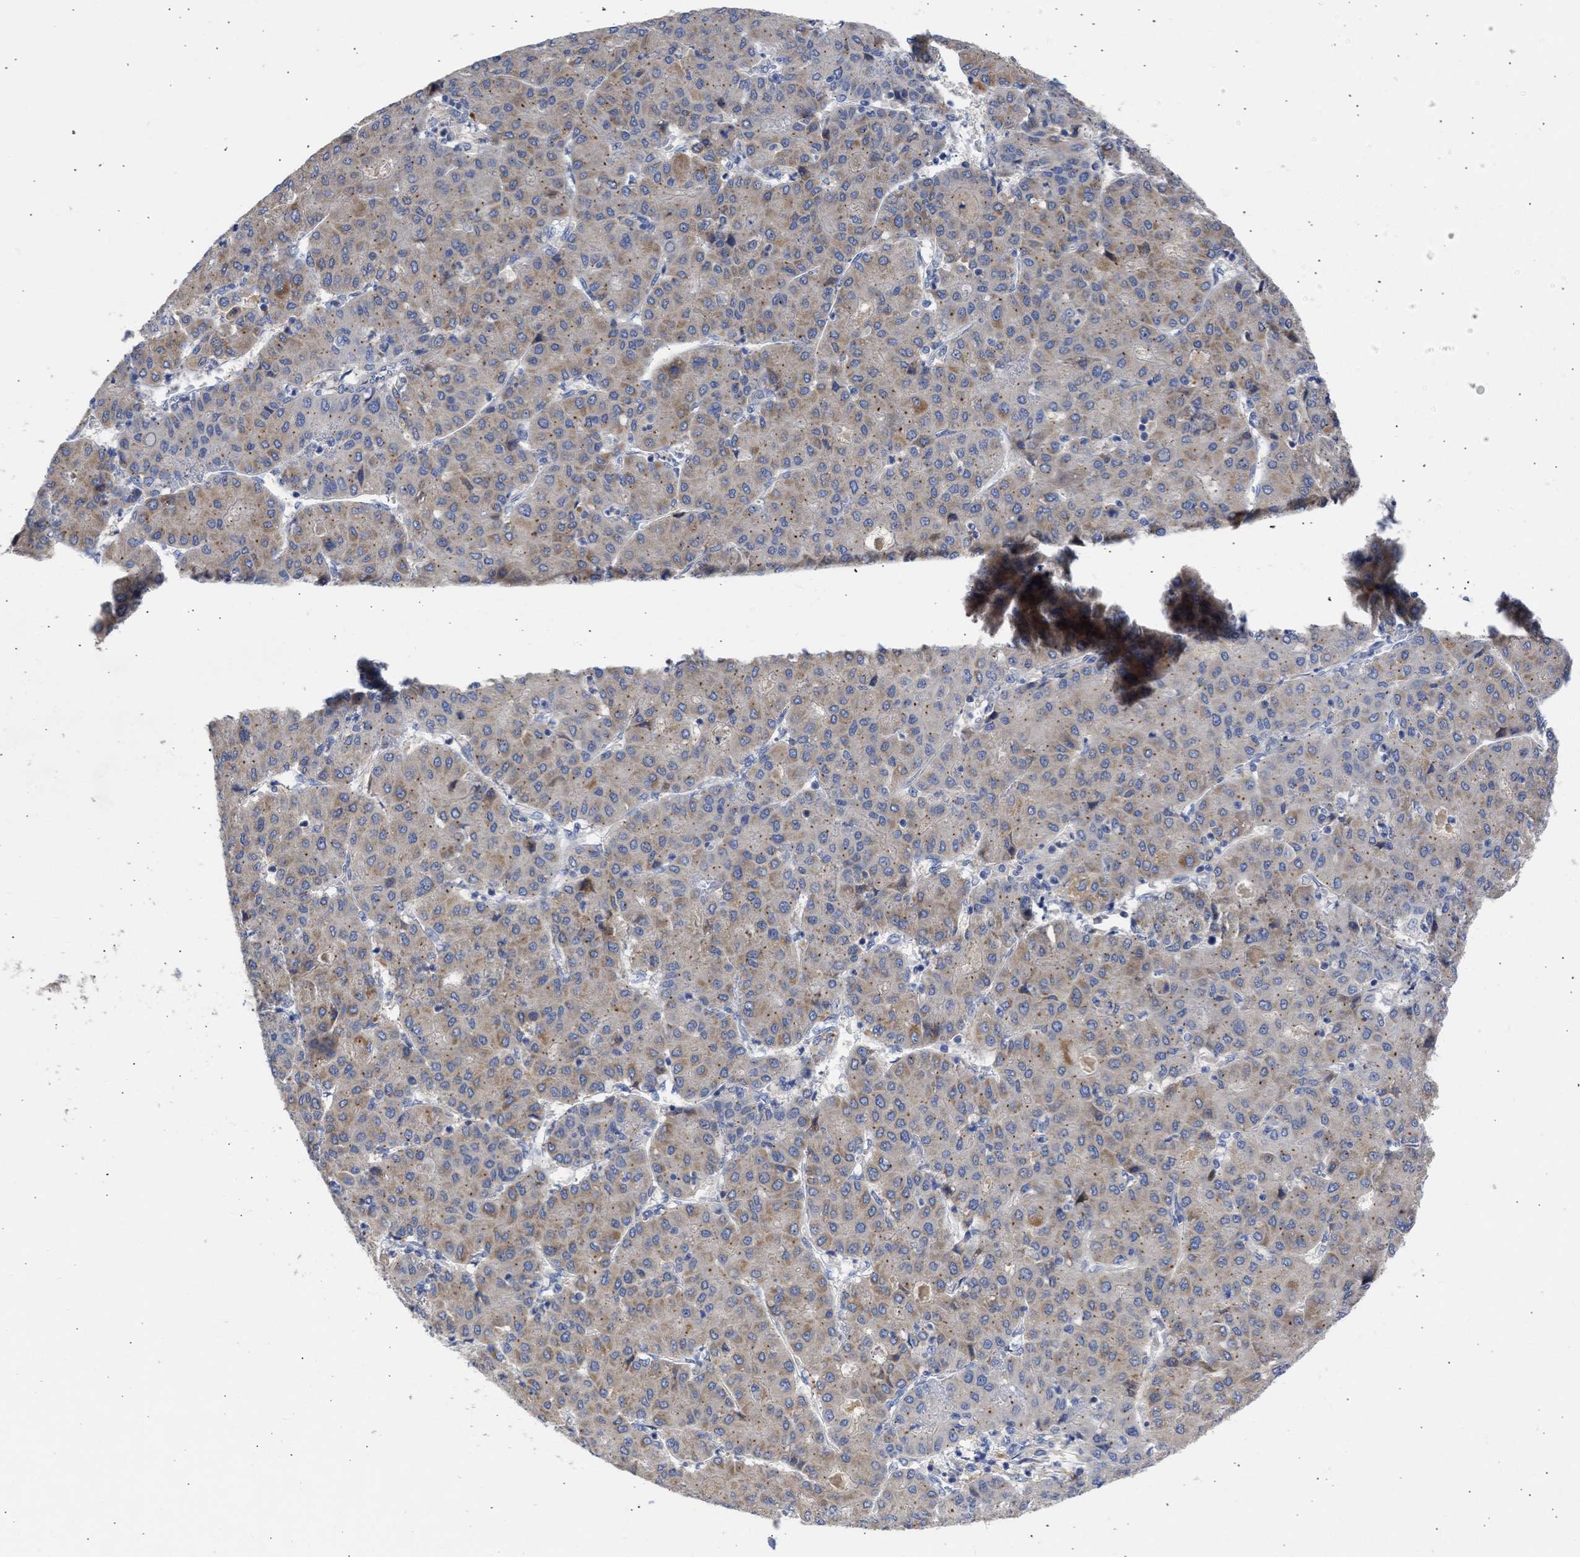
{"staining": {"intensity": "moderate", "quantity": "<25%", "location": "cytoplasmic/membranous"}, "tissue": "liver cancer", "cell_type": "Tumor cells", "image_type": "cancer", "snomed": [{"axis": "morphology", "description": "Carcinoma, Hepatocellular, NOS"}, {"axis": "topography", "description": "Liver"}], "caption": "The micrograph reveals immunohistochemical staining of liver cancer. There is moderate cytoplasmic/membranous expression is identified in about <25% of tumor cells.", "gene": "ARHGEF4", "patient": {"sex": "male", "age": 65}}